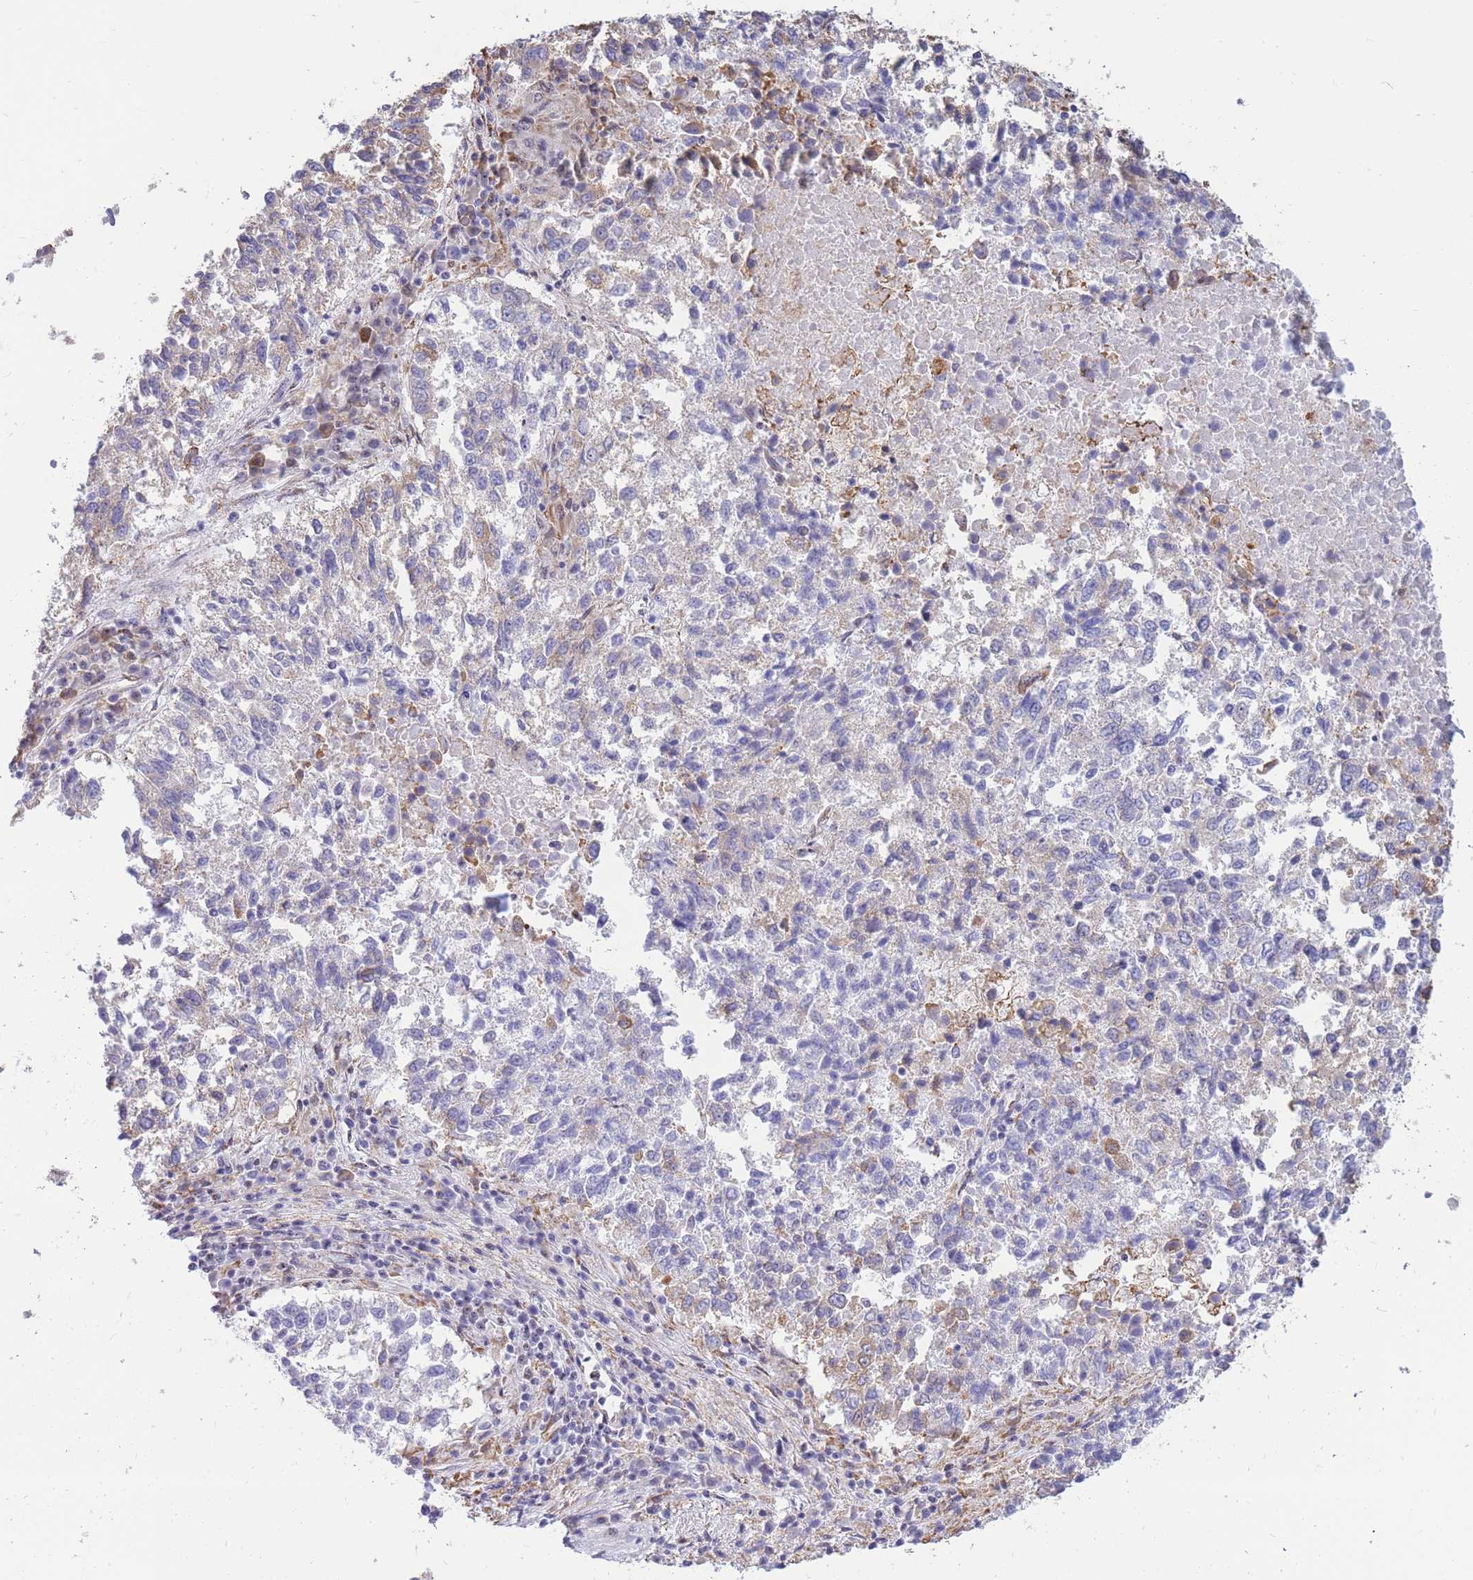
{"staining": {"intensity": "negative", "quantity": "none", "location": "none"}, "tissue": "lung cancer", "cell_type": "Tumor cells", "image_type": "cancer", "snomed": [{"axis": "morphology", "description": "Squamous cell carcinoma, NOS"}, {"axis": "topography", "description": "Lung"}], "caption": "Tumor cells show no significant expression in lung cancer.", "gene": "FAM153A", "patient": {"sex": "male", "age": 73}}